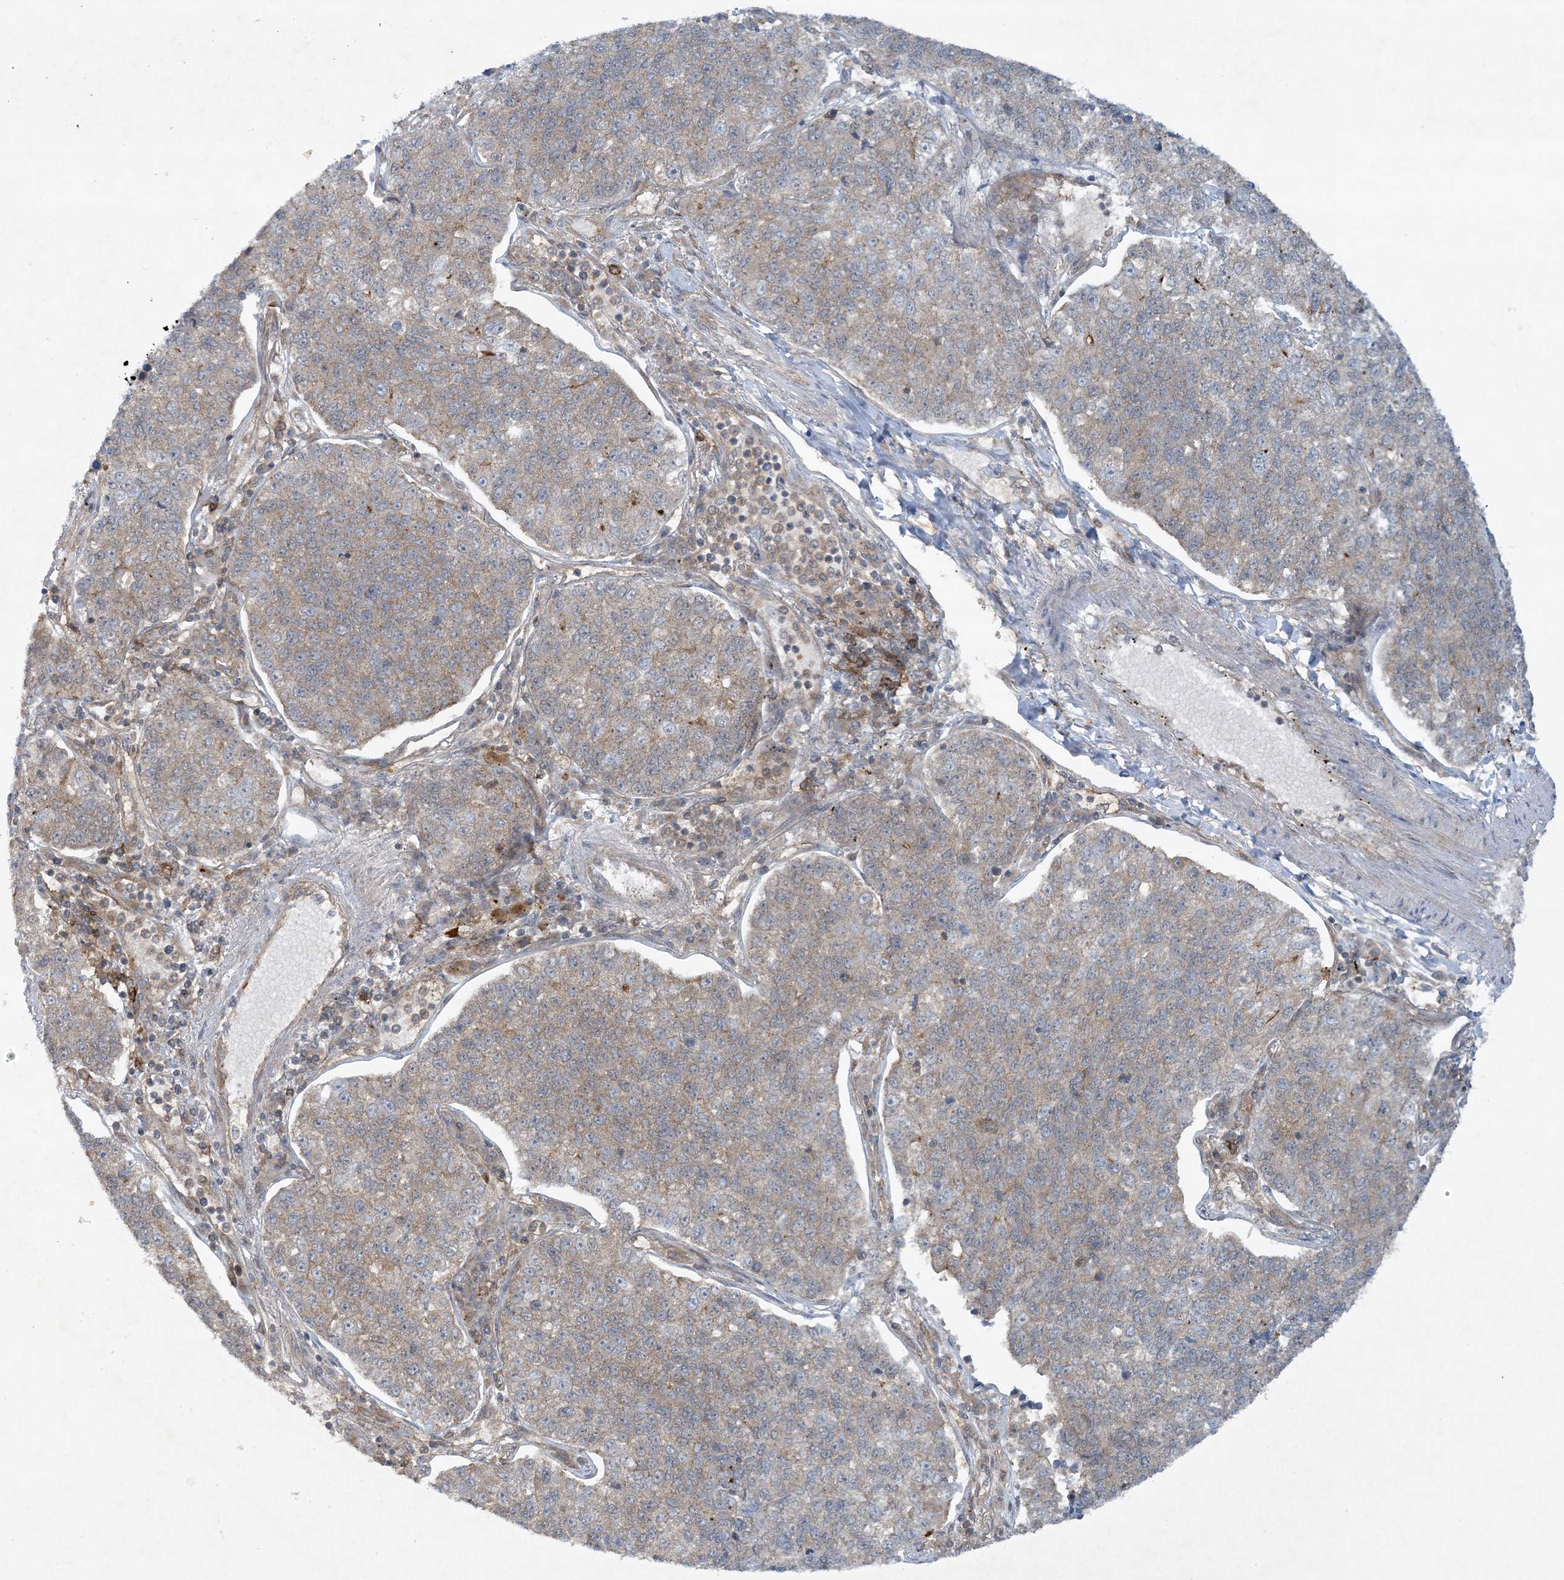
{"staining": {"intensity": "weak", "quantity": "<25%", "location": "cytoplasmic/membranous"}, "tissue": "lung cancer", "cell_type": "Tumor cells", "image_type": "cancer", "snomed": [{"axis": "morphology", "description": "Adenocarcinoma, NOS"}, {"axis": "topography", "description": "Lung"}], "caption": "Tumor cells are negative for brown protein staining in lung adenocarcinoma. (Brightfield microscopy of DAB (3,3'-diaminobenzidine) IHC at high magnification).", "gene": "STAM2", "patient": {"sex": "male", "age": 49}}